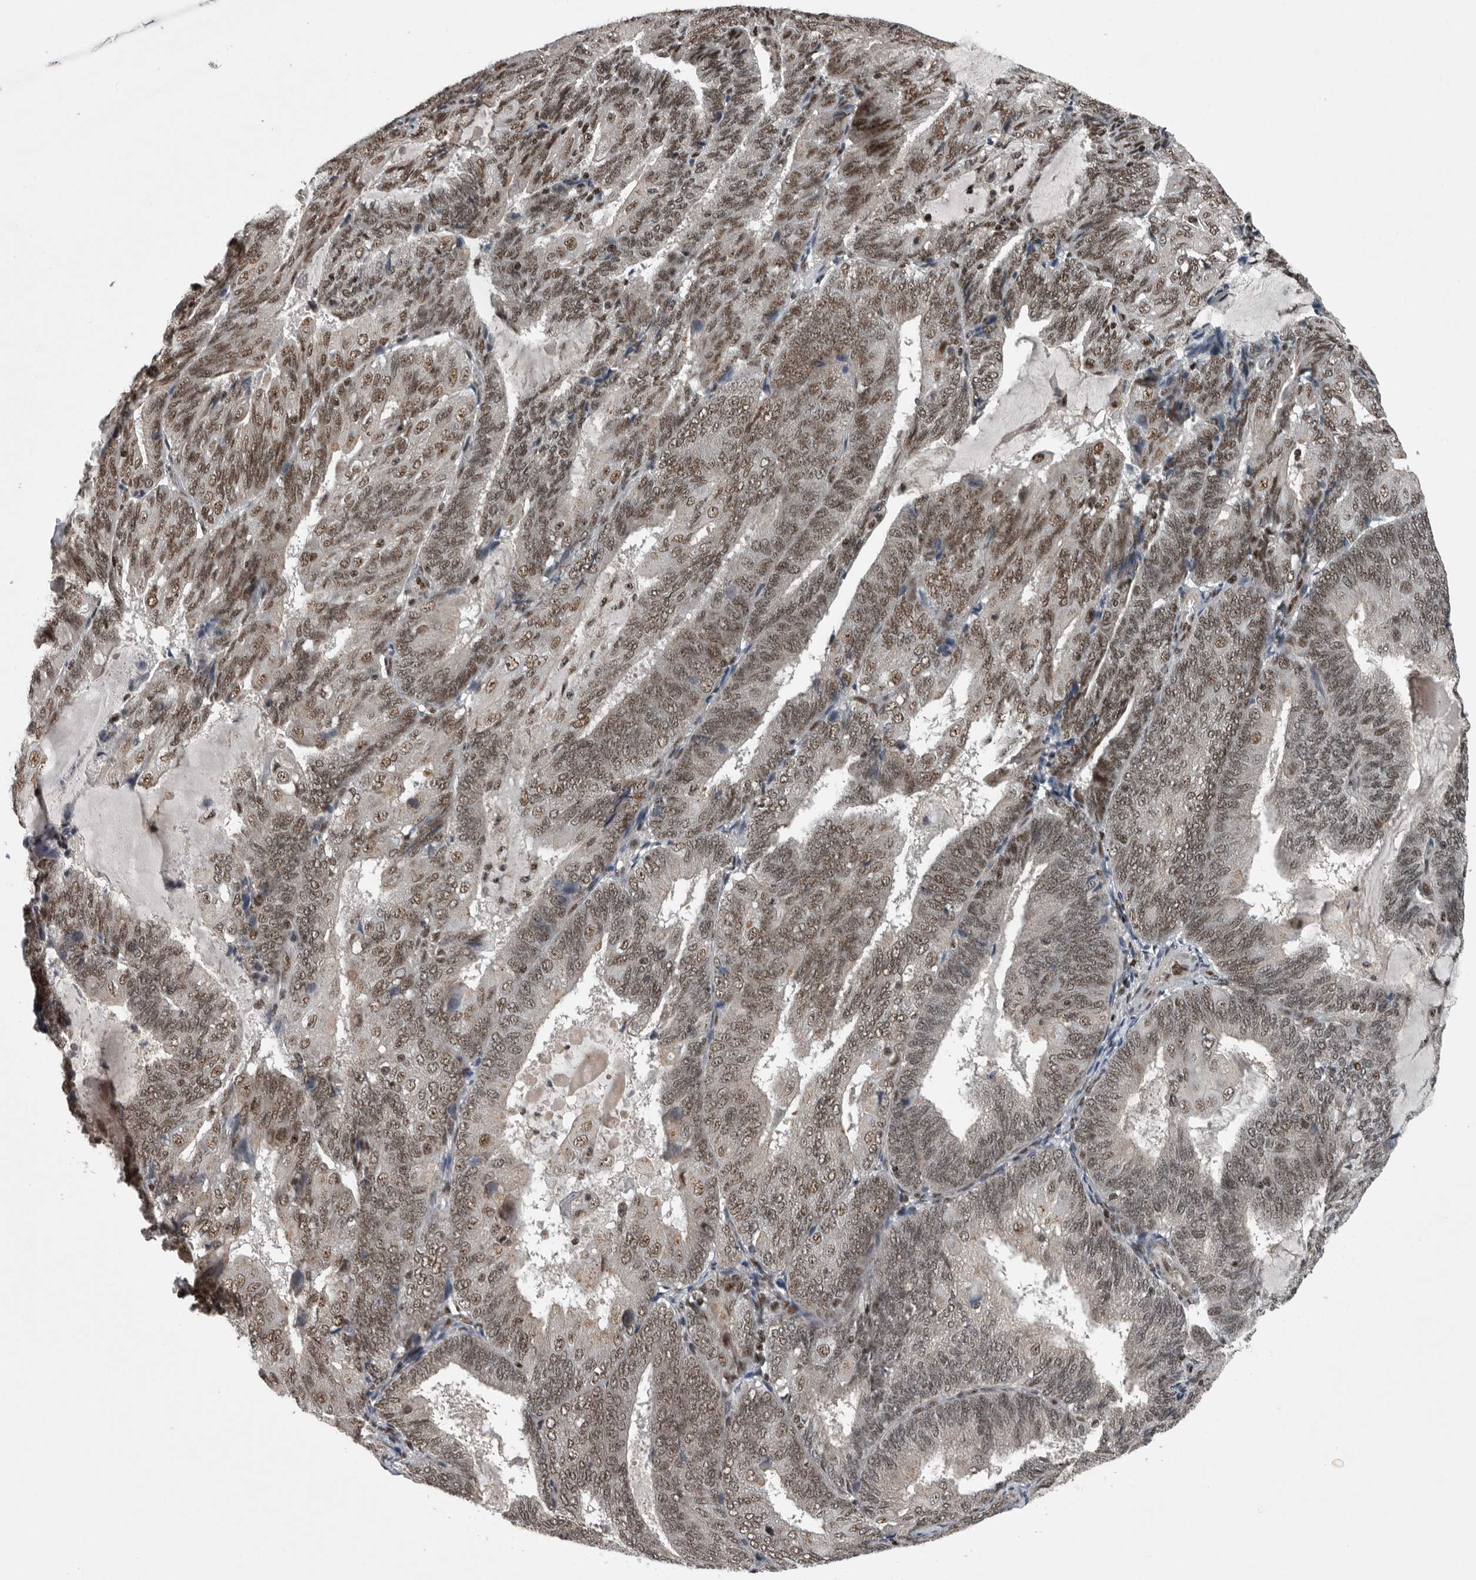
{"staining": {"intensity": "weak", "quantity": ">75%", "location": "nuclear"}, "tissue": "endometrial cancer", "cell_type": "Tumor cells", "image_type": "cancer", "snomed": [{"axis": "morphology", "description": "Adenocarcinoma, NOS"}, {"axis": "topography", "description": "Endometrium"}], "caption": "Weak nuclear protein positivity is appreciated in about >75% of tumor cells in endometrial adenocarcinoma.", "gene": "SENP7", "patient": {"sex": "female", "age": 81}}